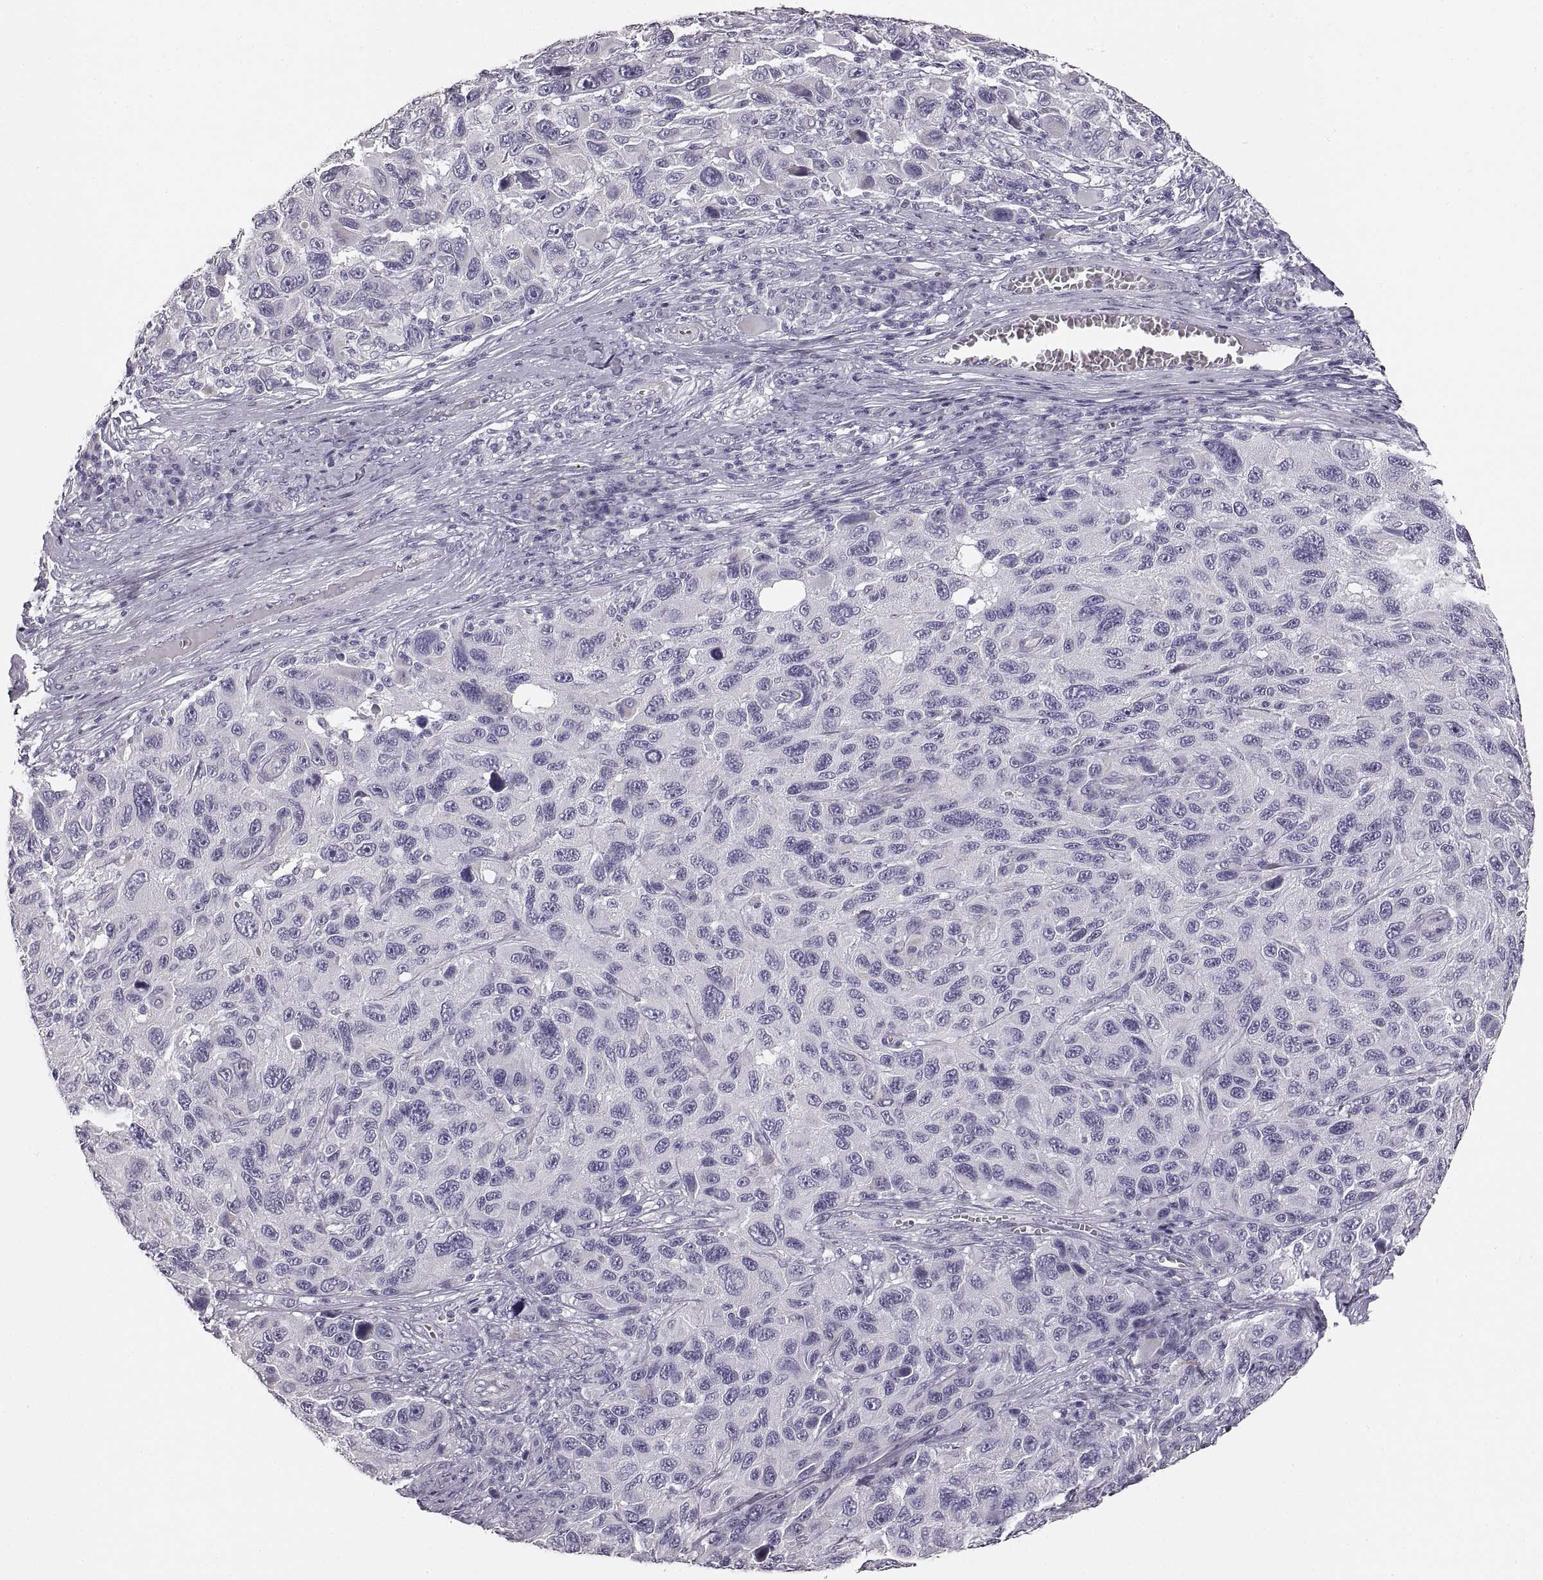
{"staining": {"intensity": "negative", "quantity": "none", "location": "none"}, "tissue": "melanoma", "cell_type": "Tumor cells", "image_type": "cancer", "snomed": [{"axis": "morphology", "description": "Malignant melanoma, NOS"}, {"axis": "topography", "description": "Skin"}], "caption": "Melanoma stained for a protein using immunohistochemistry (IHC) shows no staining tumor cells.", "gene": "RDH13", "patient": {"sex": "male", "age": 53}}